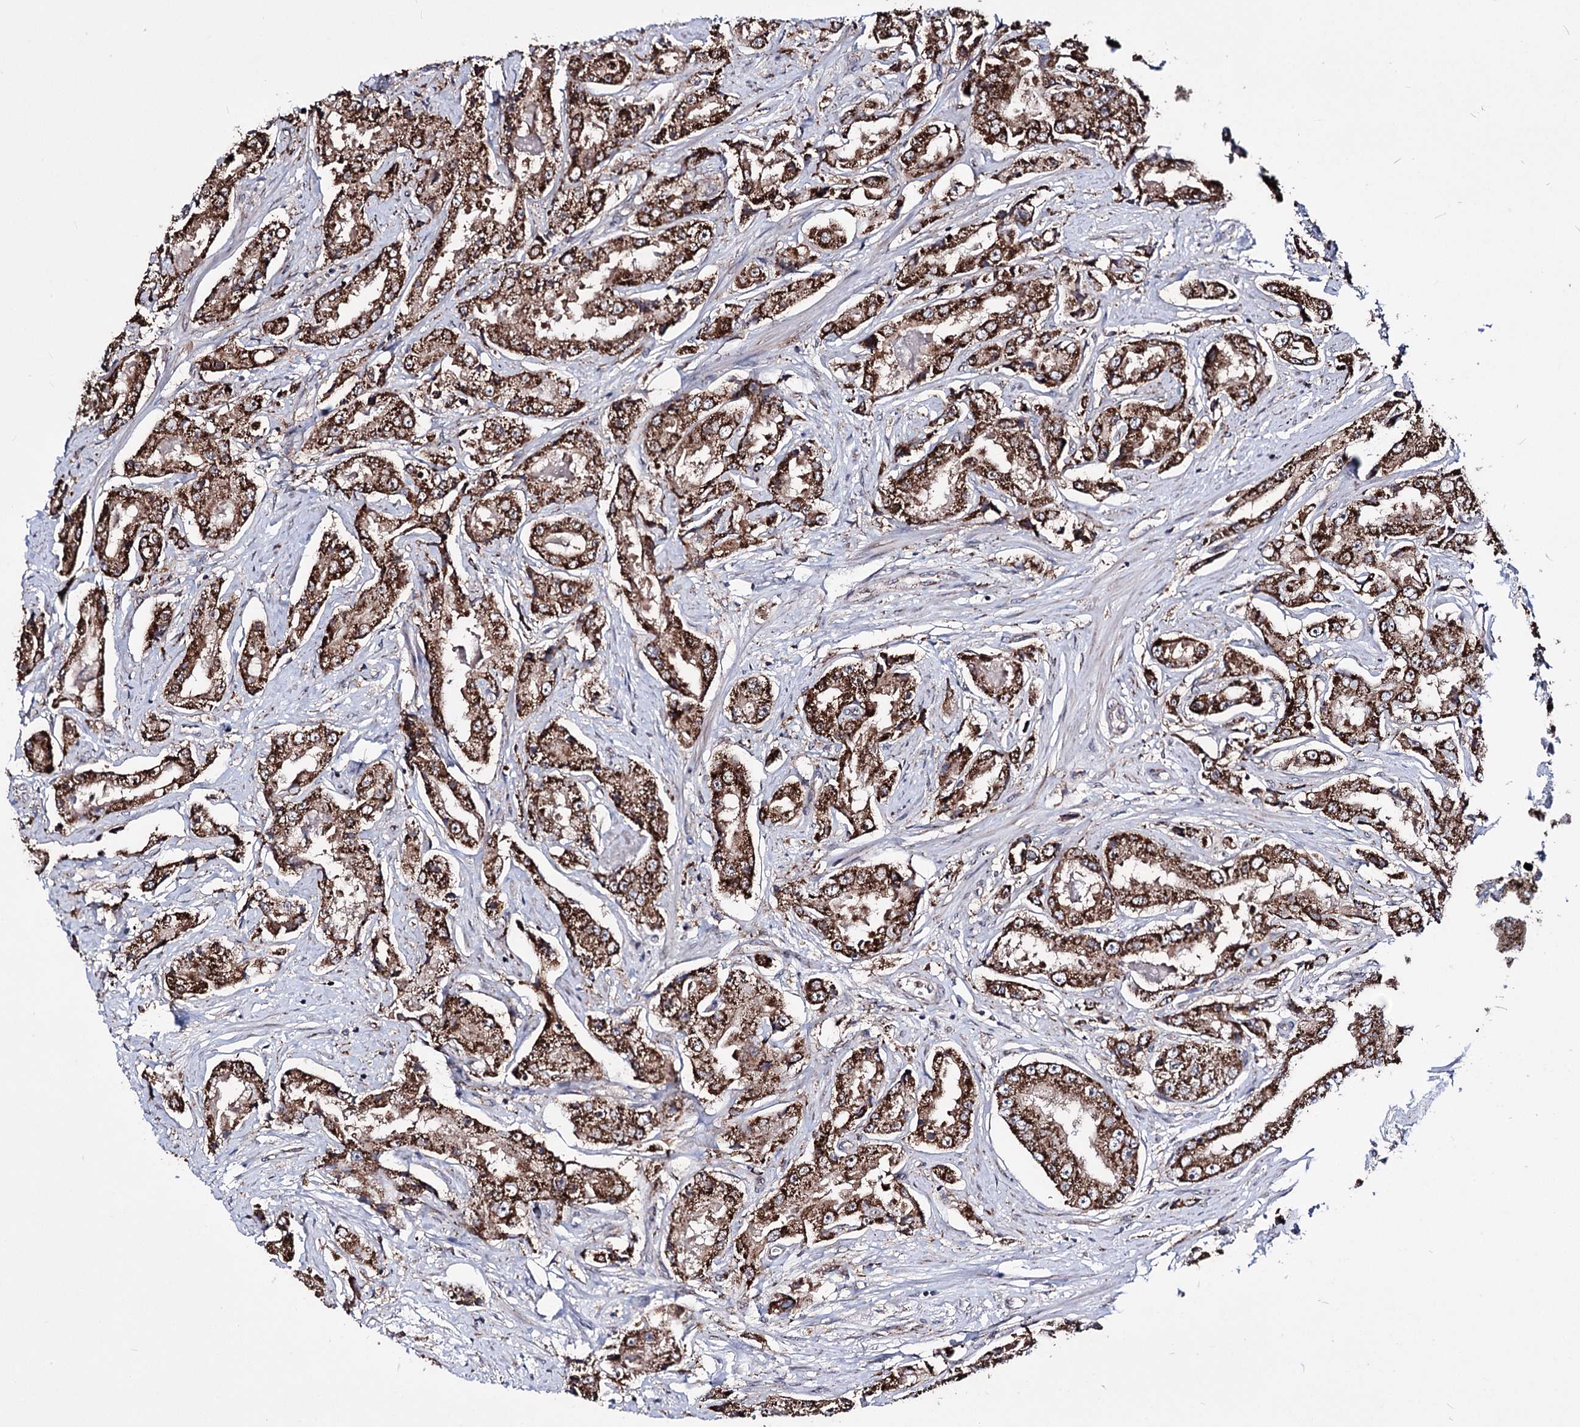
{"staining": {"intensity": "strong", "quantity": ">75%", "location": "cytoplasmic/membranous"}, "tissue": "prostate cancer", "cell_type": "Tumor cells", "image_type": "cancer", "snomed": [{"axis": "morphology", "description": "Adenocarcinoma, High grade"}, {"axis": "topography", "description": "Prostate"}], "caption": "Protein expression analysis of prostate cancer (high-grade adenocarcinoma) exhibits strong cytoplasmic/membranous positivity in approximately >75% of tumor cells.", "gene": "CREB3L4", "patient": {"sex": "male", "age": 73}}